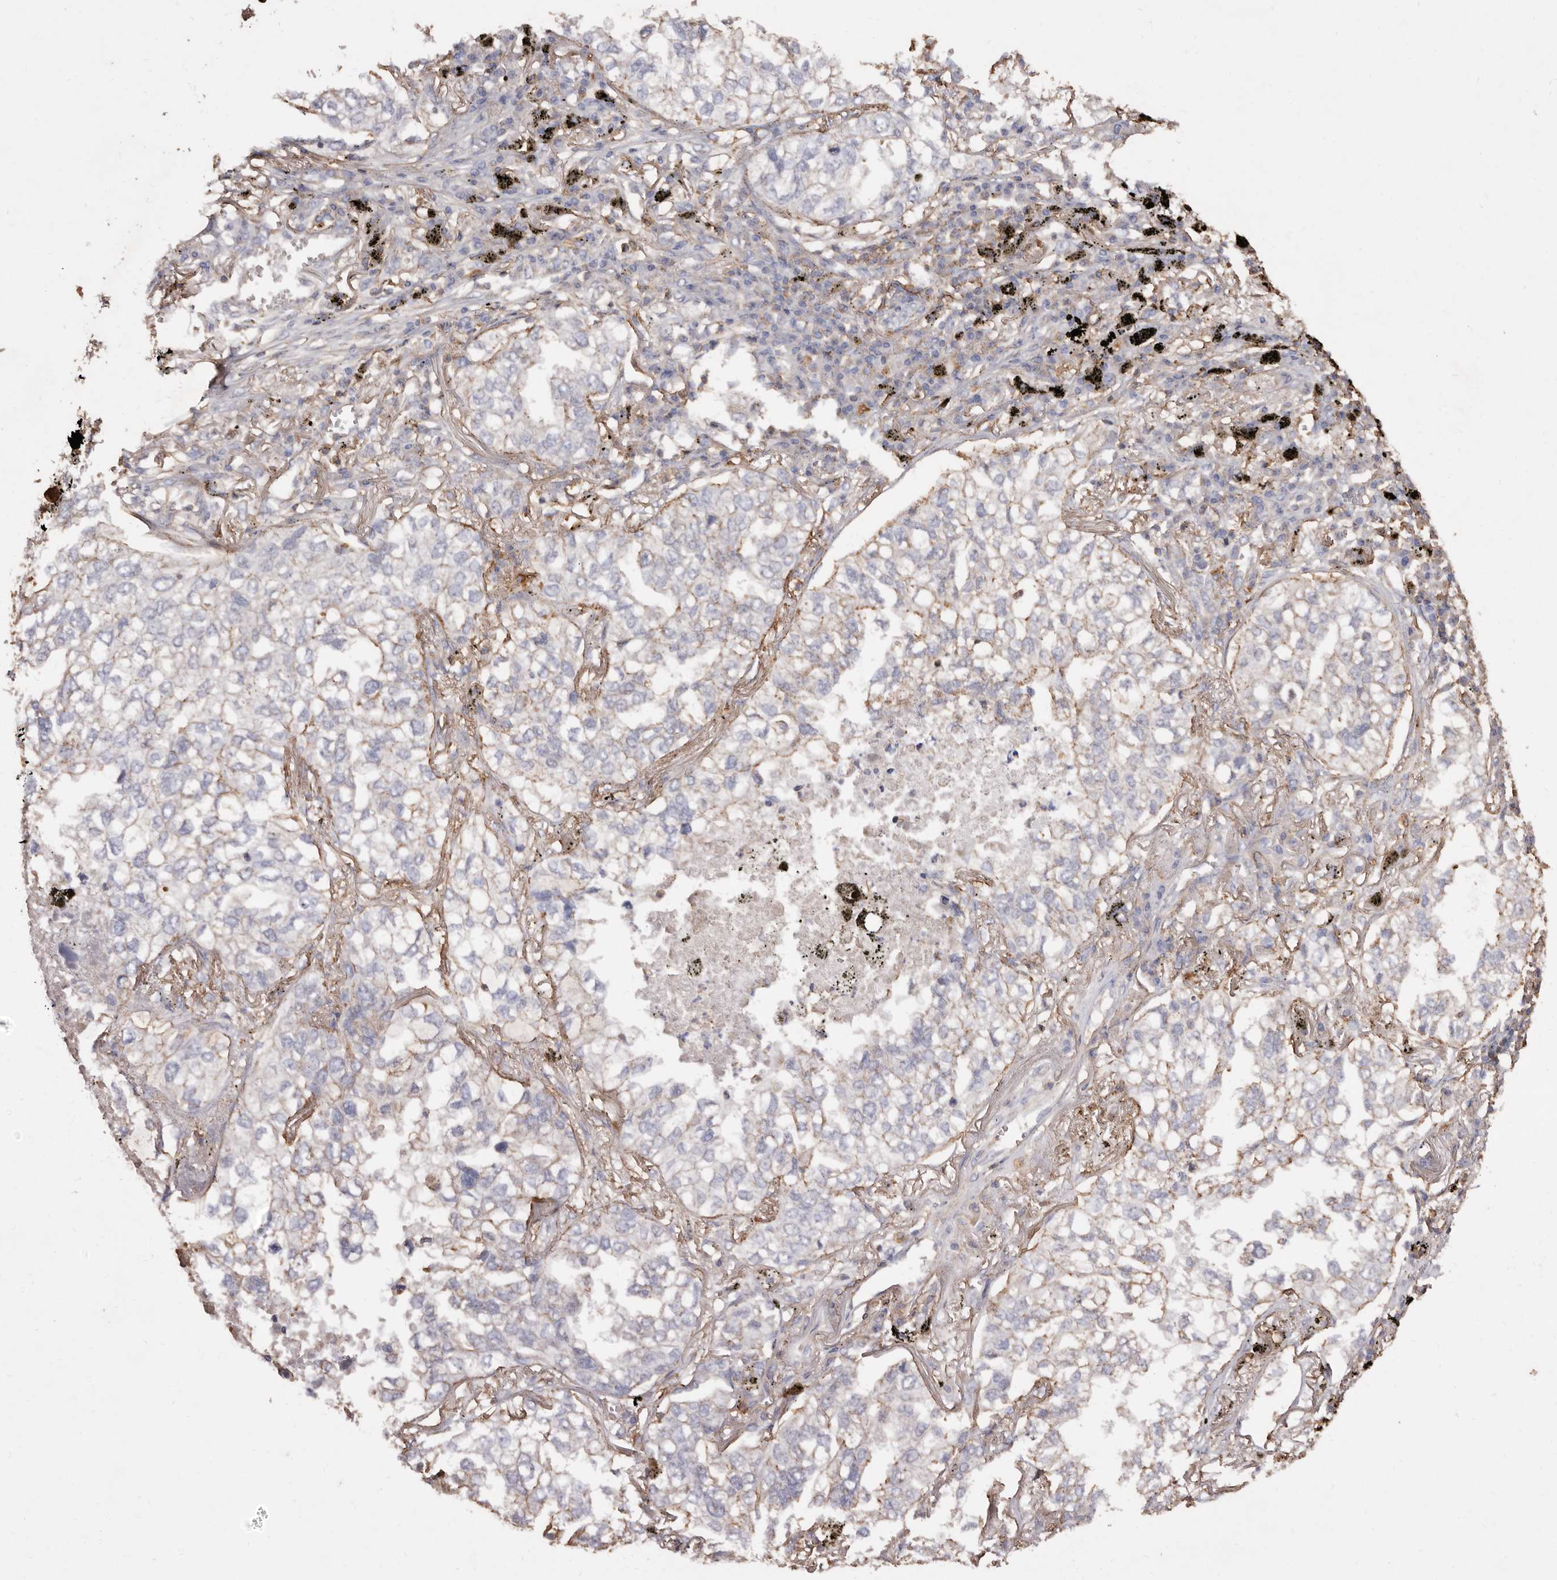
{"staining": {"intensity": "weak", "quantity": "<25%", "location": "cytoplasmic/membranous"}, "tissue": "lung cancer", "cell_type": "Tumor cells", "image_type": "cancer", "snomed": [{"axis": "morphology", "description": "Adenocarcinoma, NOS"}, {"axis": "topography", "description": "Lung"}], "caption": "IHC of lung cancer shows no positivity in tumor cells.", "gene": "COQ8B", "patient": {"sex": "male", "age": 65}}